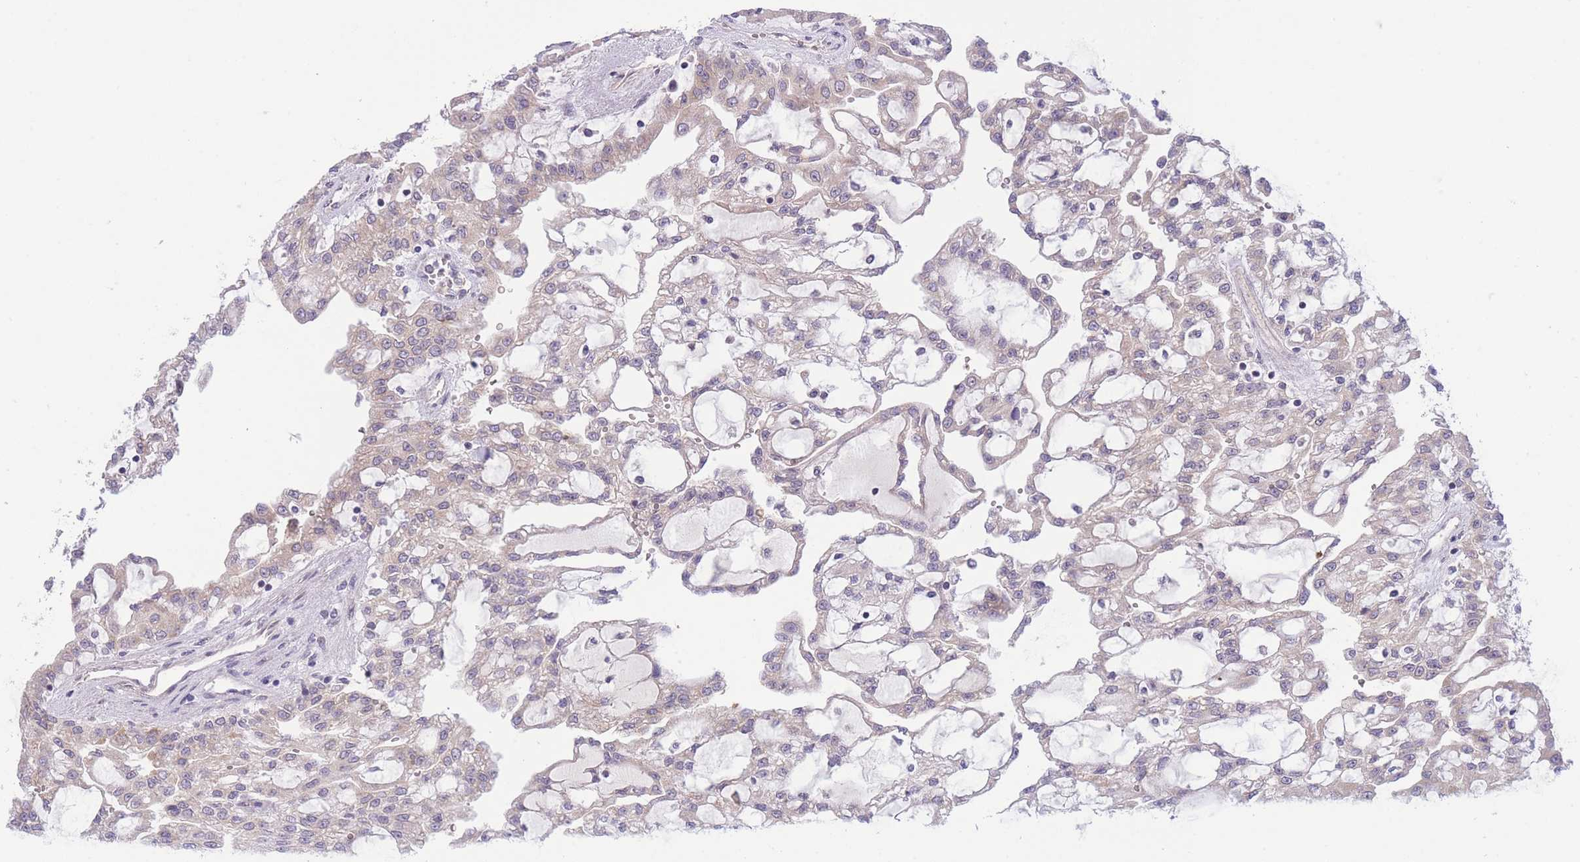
{"staining": {"intensity": "negative", "quantity": "none", "location": "none"}, "tissue": "renal cancer", "cell_type": "Tumor cells", "image_type": "cancer", "snomed": [{"axis": "morphology", "description": "Adenocarcinoma, NOS"}, {"axis": "topography", "description": "Kidney"}], "caption": "Immunohistochemical staining of human renal adenocarcinoma demonstrates no significant positivity in tumor cells.", "gene": "CDC25B", "patient": {"sex": "male", "age": 63}}